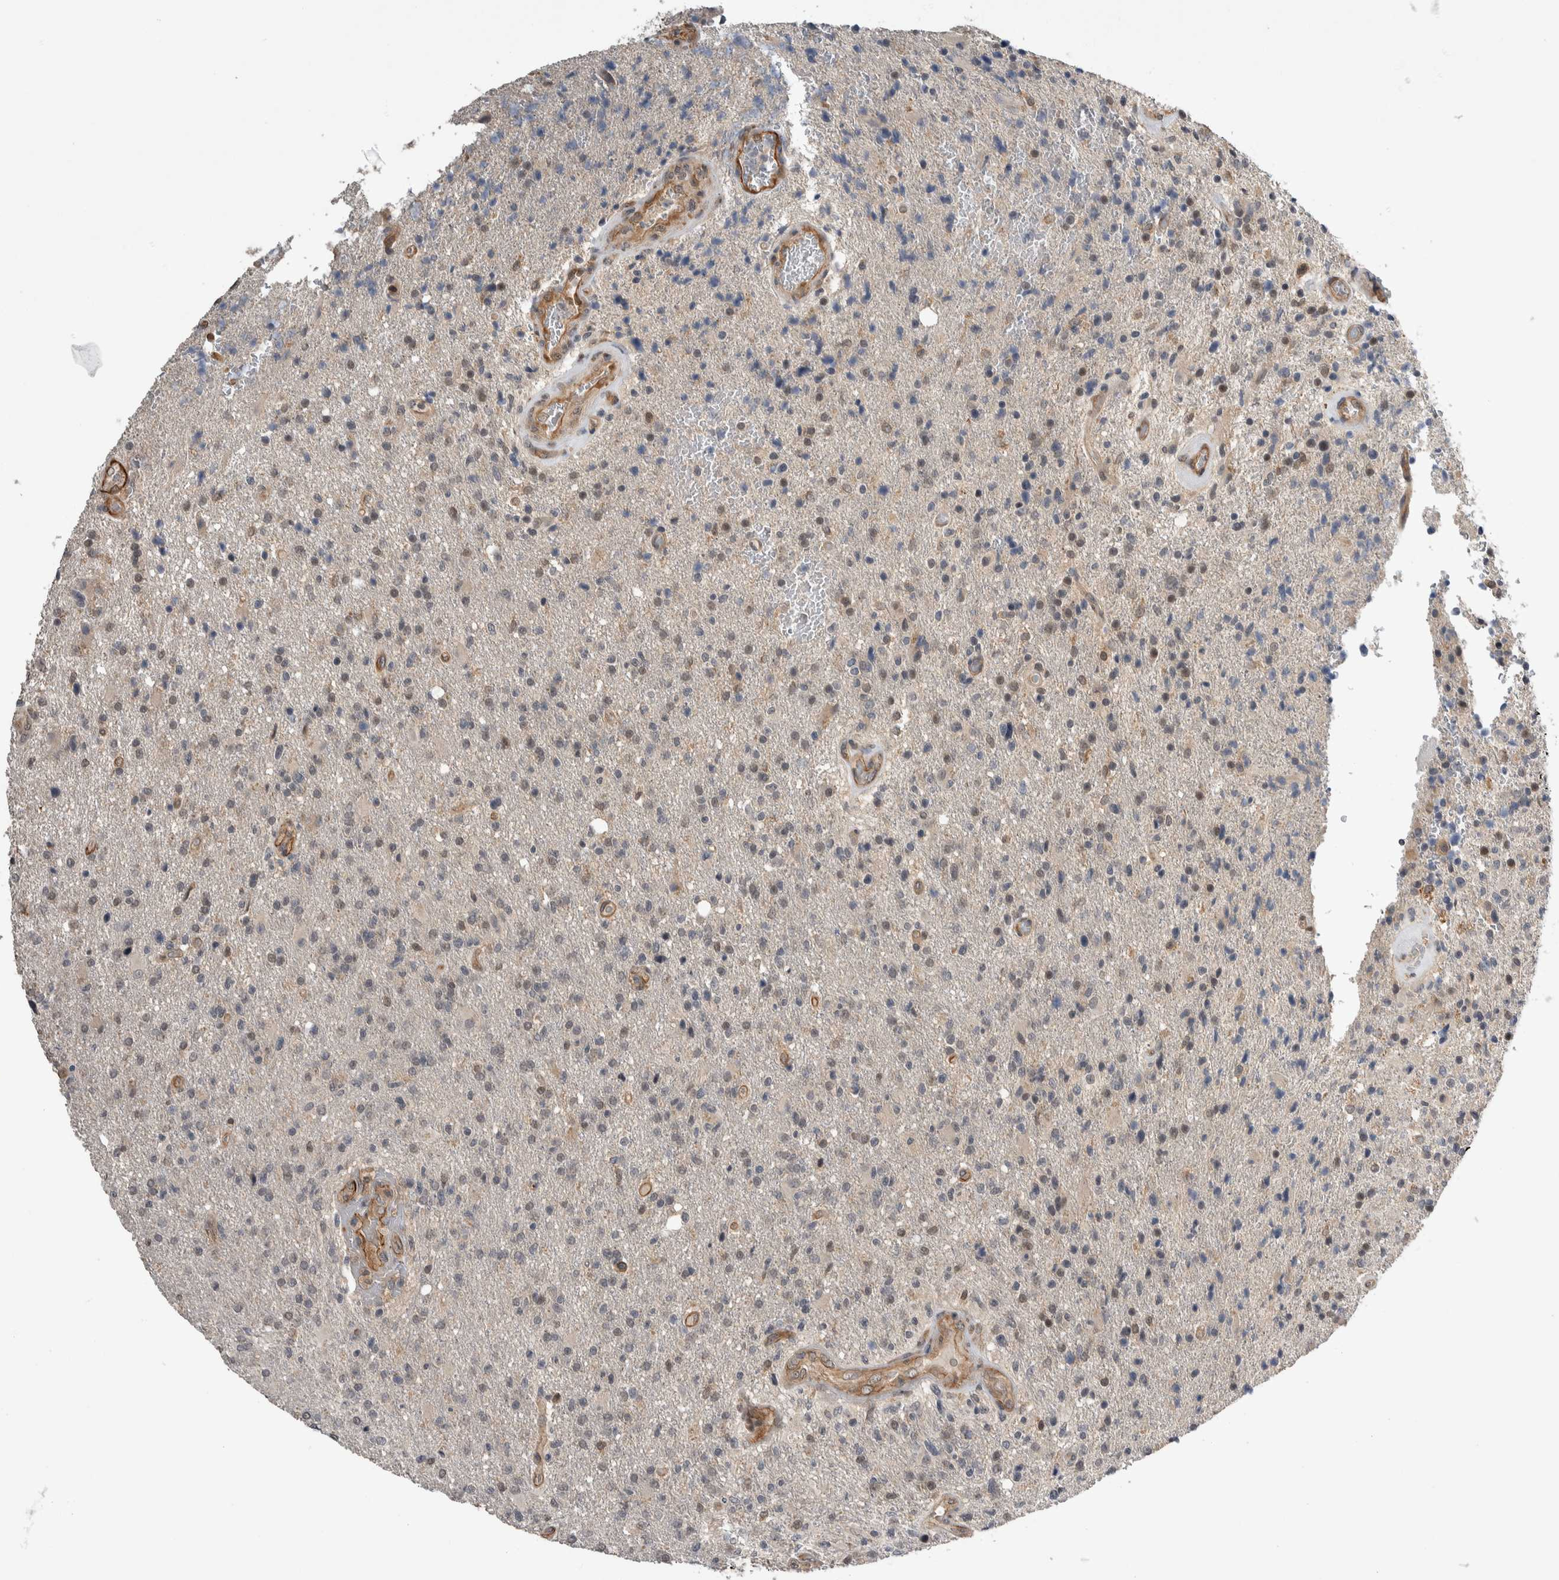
{"staining": {"intensity": "negative", "quantity": "none", "location": "none"}, "tissue": "glioma", "cell_type": "Tumor cells", "image_type": "cancer", "snomed": [{"axis": "morphology", "description": "Glioma, malignant, High grade"}, {"axis": "topography", "description": "Brain"}], "caption": "IHC photomicrograph of neoplastic tissue: human glioma stained with DAB exhibits no significant protein positivity in tumor cells.", "gene": "PRDM4", "patient": {"sex": "male", "age": 72}}